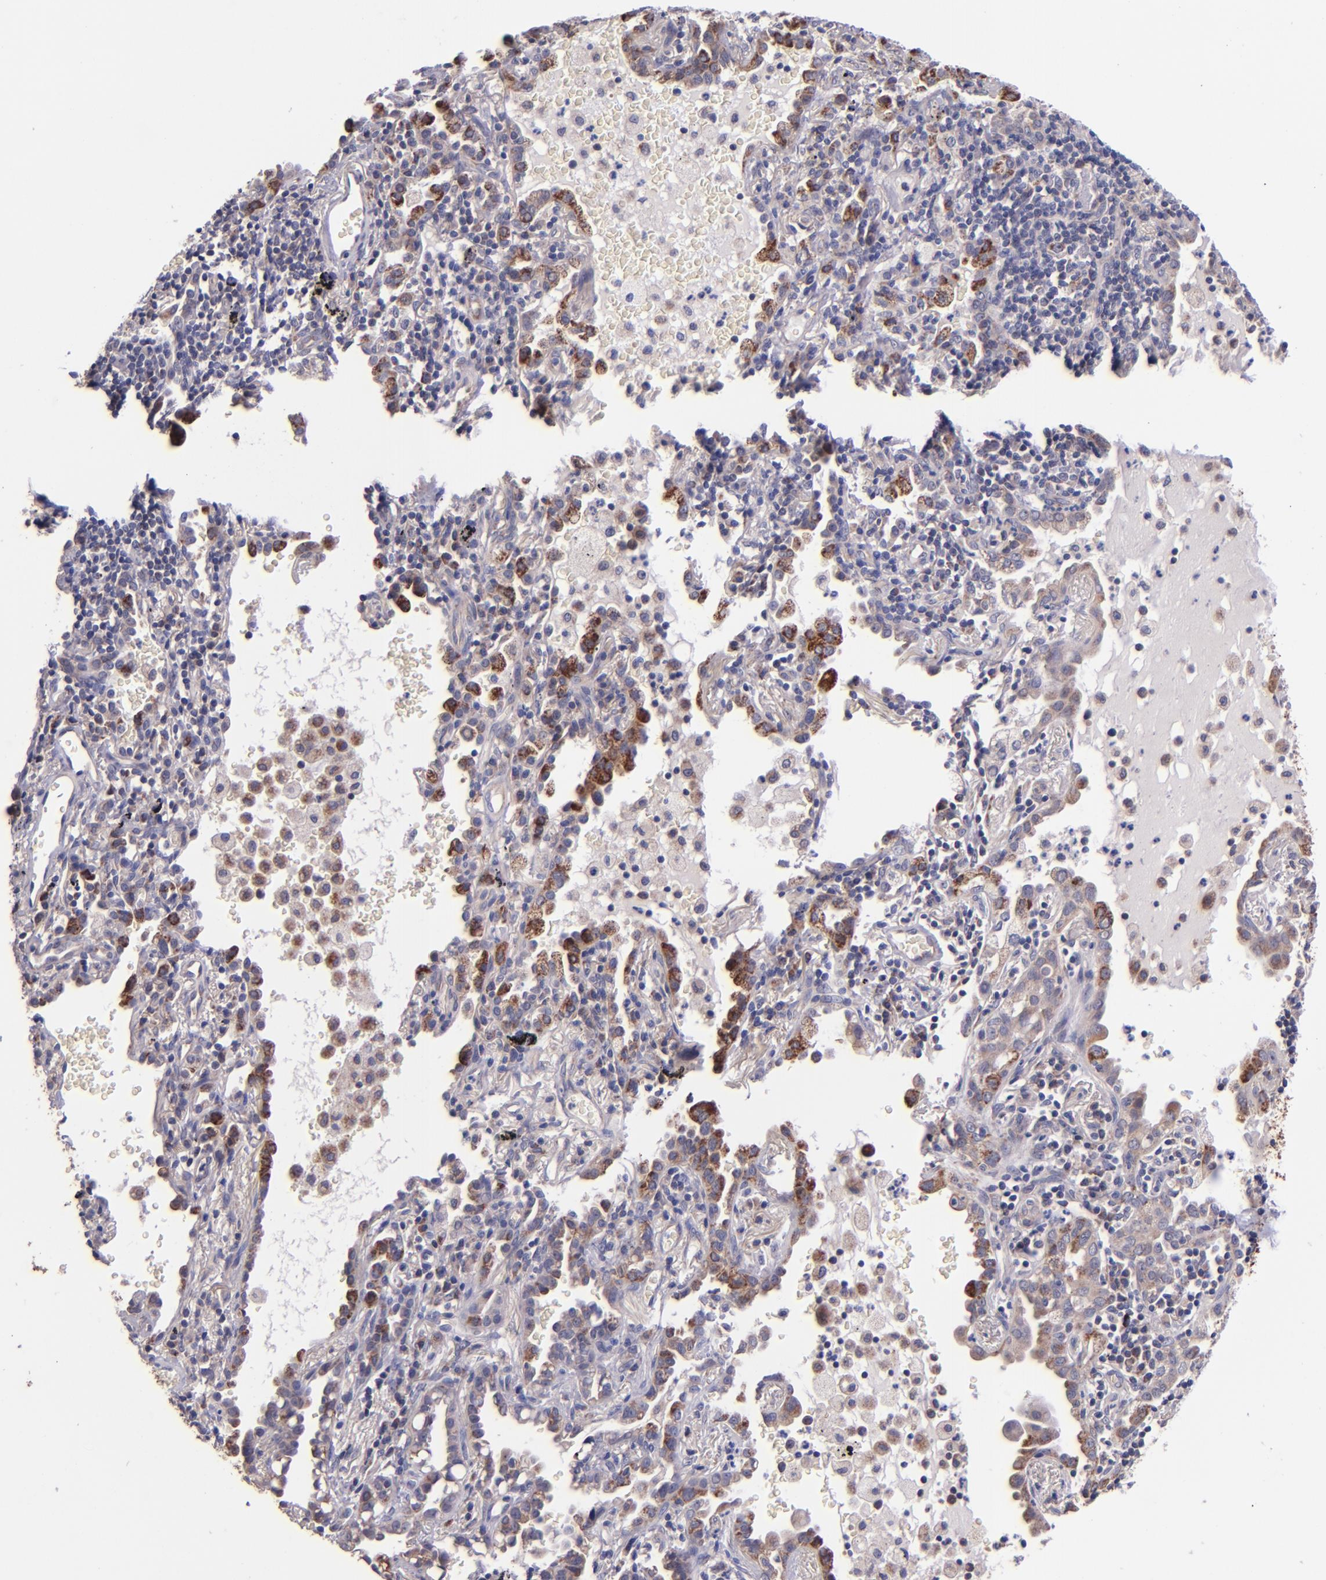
{"staining": {"intensity": "weak", "quantity": ">75%", "location": "cytoplasmic/membranous"}, "tissue": "lung cancer", "cell_type": "Tumor cells", "image_type": "cancer", "snomed": [{"axis": "morphology", "description": "Adenocarcinoma, NOS"}, {"axis": "topography", "description": "Lung"}], "caption": "A micrograph of human adenocarcinoma (lung) stained for a protein shows weak cytoplasmic/membranous brown staining in tumor cells. (DAB (3,3'-diaminobenzidine) IHC, brown staining for protein, blue staining for nuclei).", "gene": "SHC1", "patient": {"sex": "female", "age": 50}}